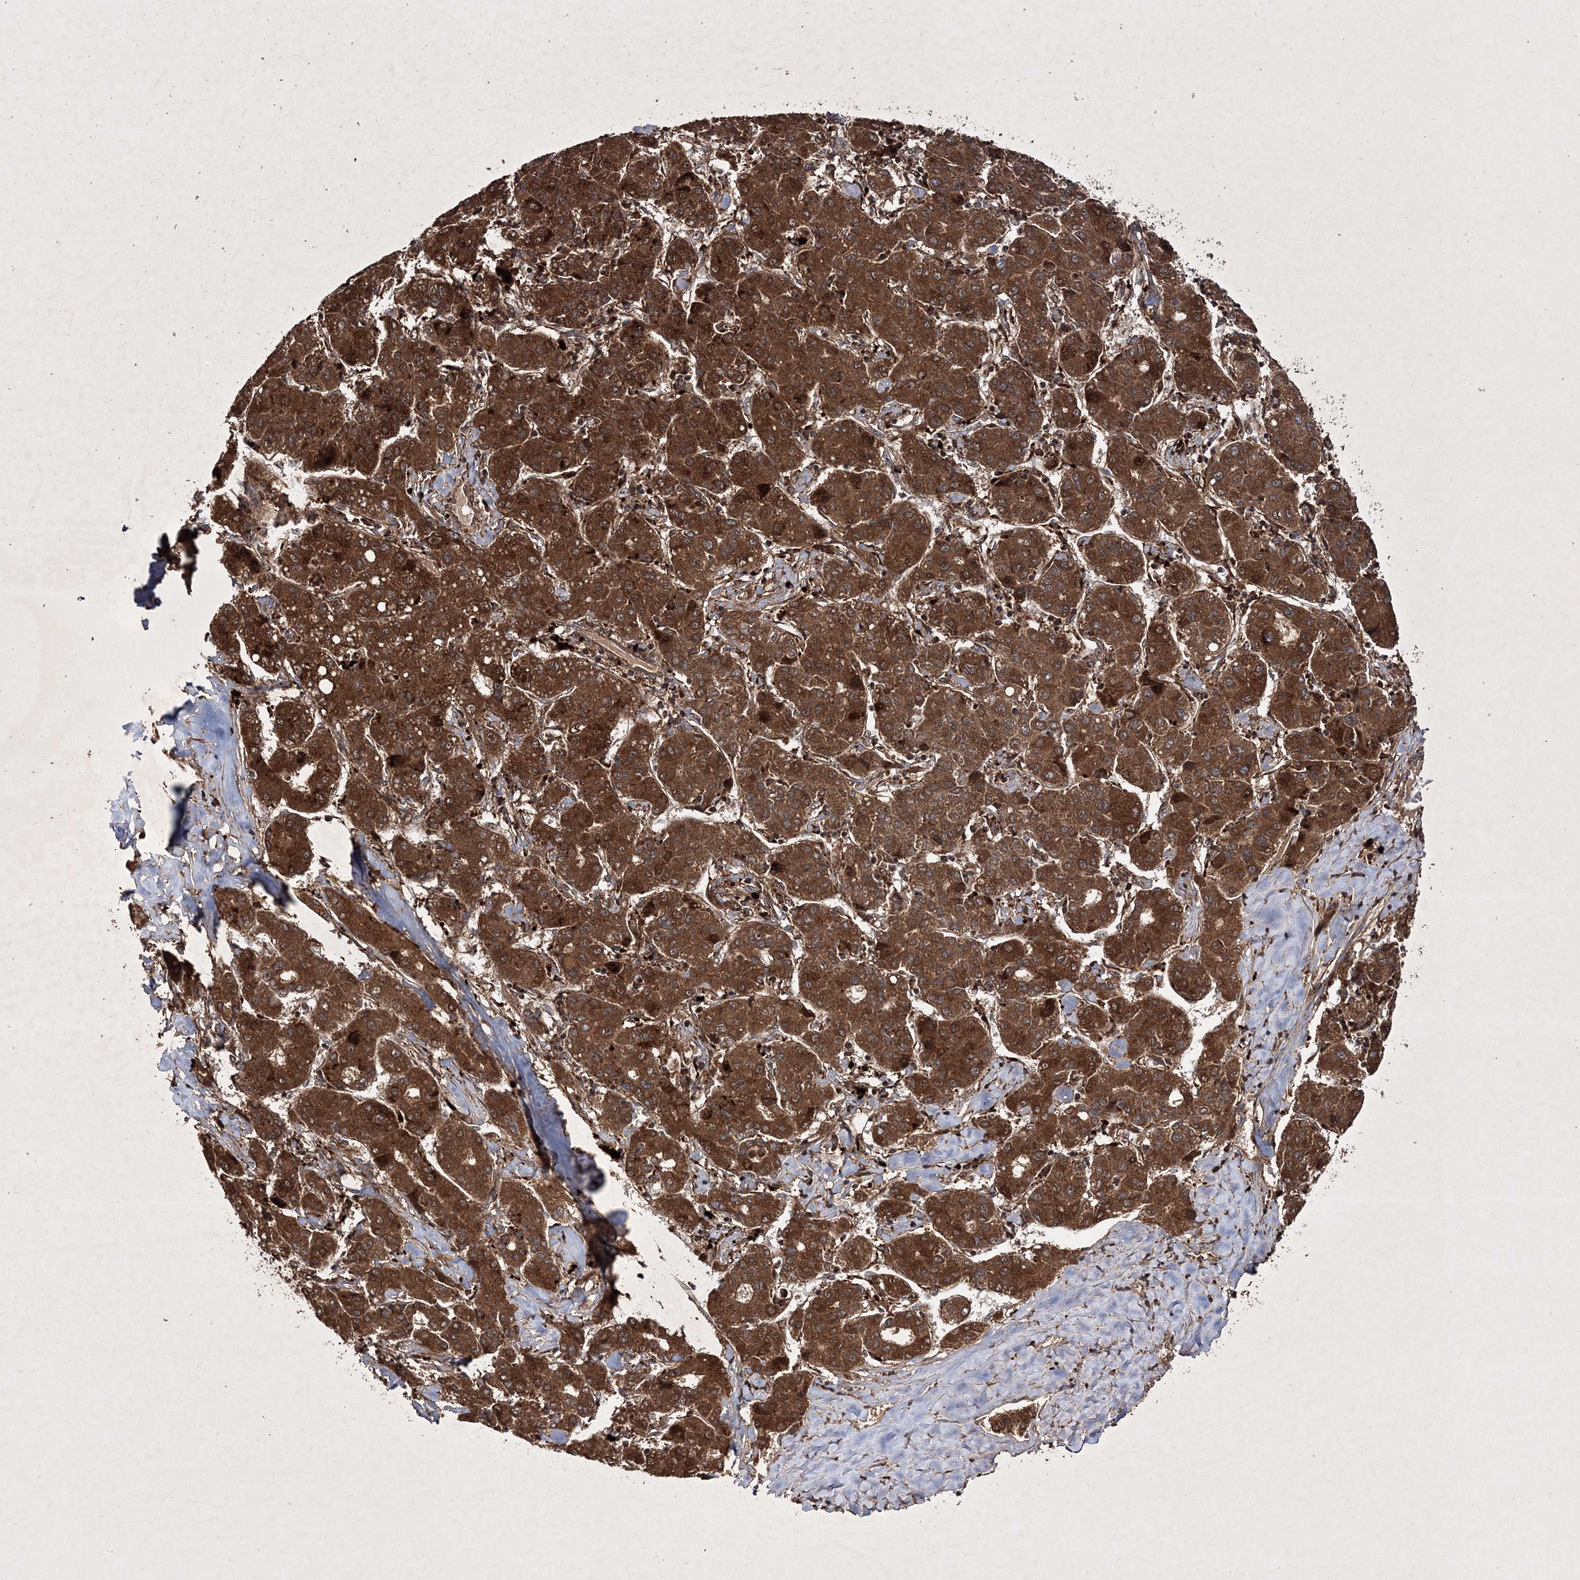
{"staining": {"intensity": "strong", "quantity": ">75%", "location": "cytoplasmic/membranous"}, "tissue": "liver cancer", "cell_type": "Tumor cells", "image_type": "cancer", "snomed": [{"axis": "morphology", "description": "Carcinoma, Hepatocellular, NOS"}, {"axis": "topography", "description": "Liver"}], "caption": "Immunohistochemistry (IHC) histopathology image of human hepatocellular carcinoma (liver) stained for a protein (brown), which displays high levels of strong cytoplasmic/membranous expression in about >75% of tumor cells.", "gene": "DNAJC13", "patient": {"sex": "male", "age": 65}}